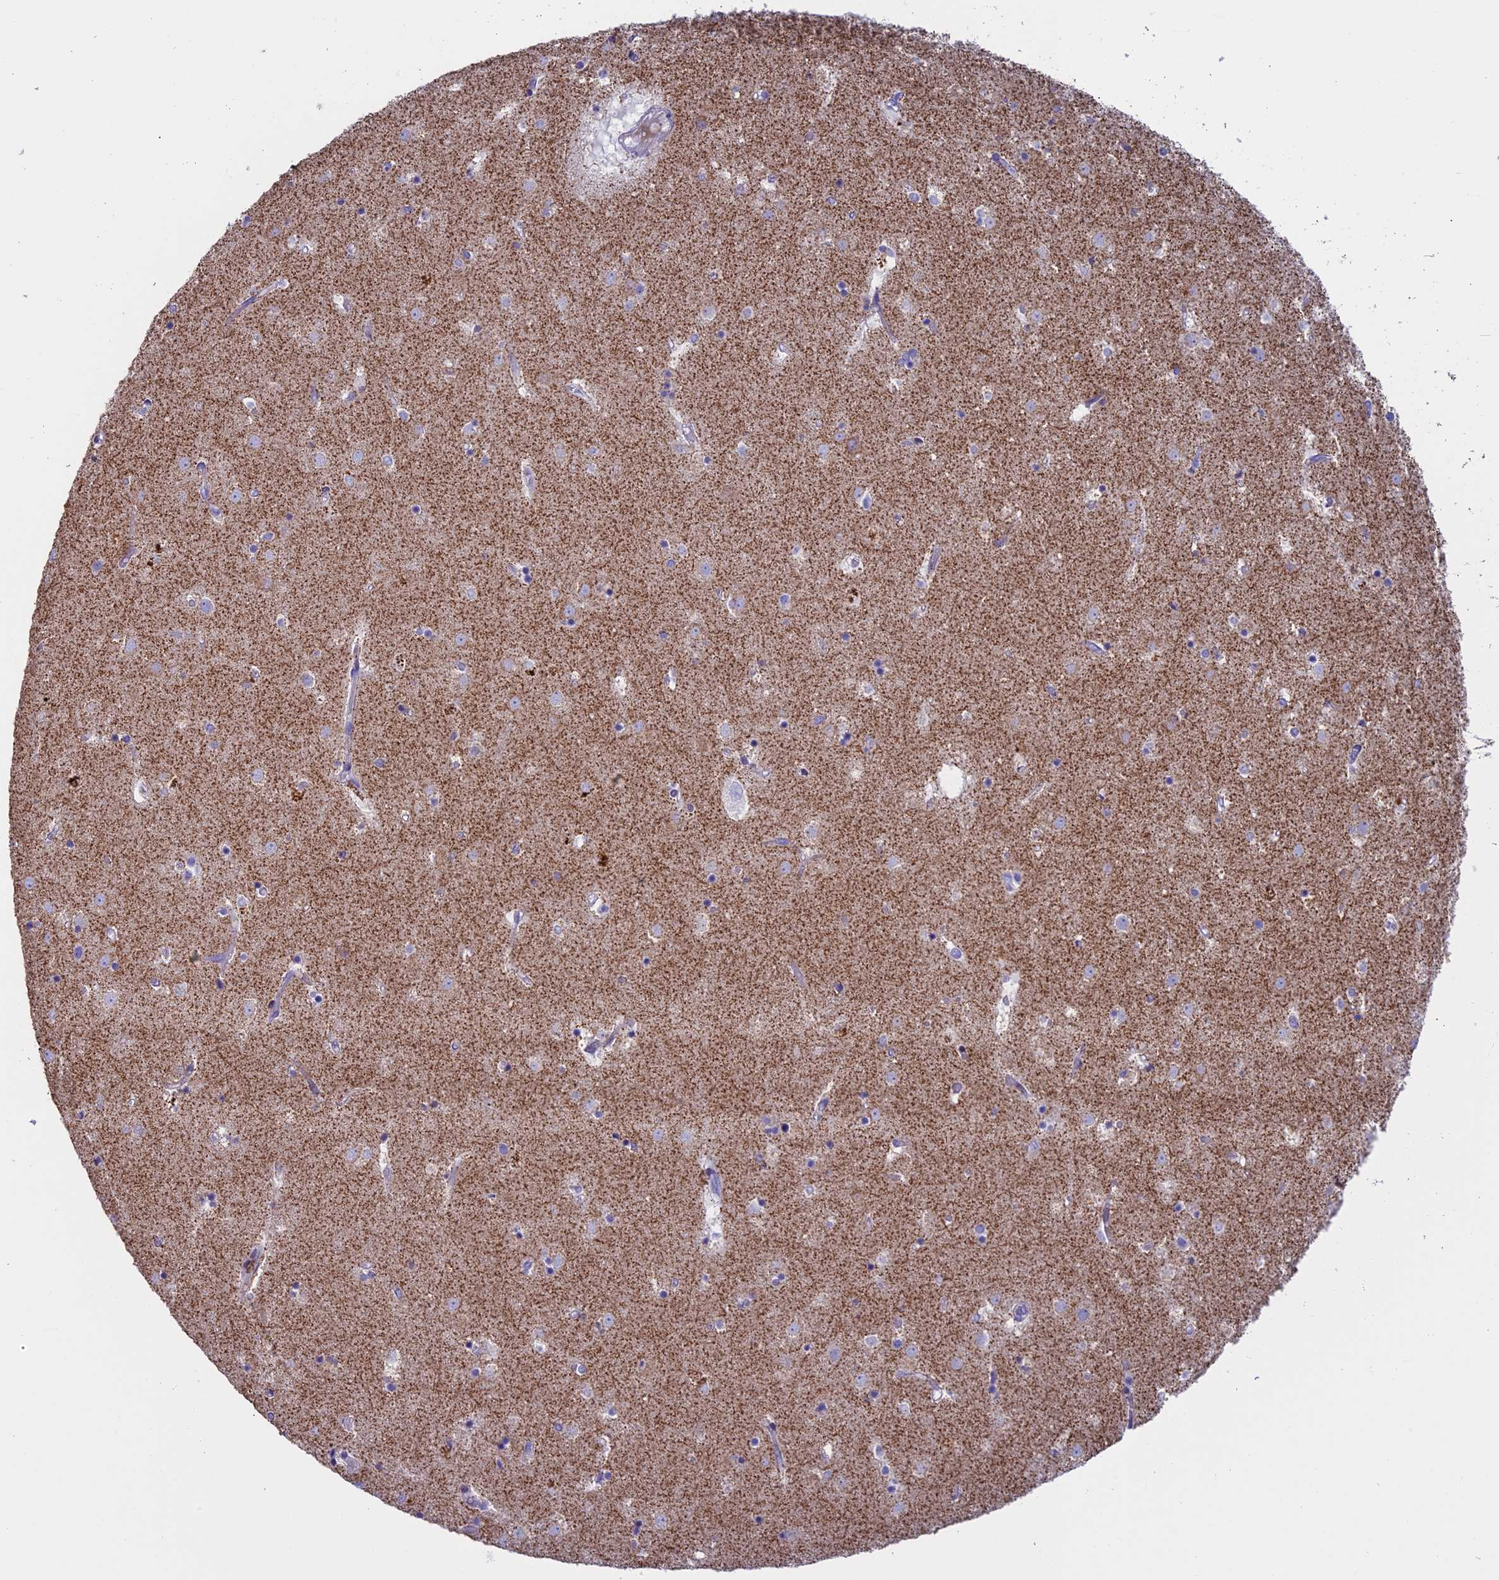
{"staining": {"intensity": "negative", "quantity": "none", "location": "none"}, "tissue": "caudate", "cell_type": "Glial cells", "image_type": "normal", "snomed": [{"axis": "morphology", "description": "Normal tissue, NOS"}, {"axis": "topography", "description": "Lateral ventricle wall"}], "caption": "Immunohistochemistry micrograph of normal caudate: caudate stained with DAB (3,3'-diaminobenzidine) reveals no significant protein positivity in glial cells.", "gene": "ZNF563", "patient": {"sex": "female", "age": 52}}